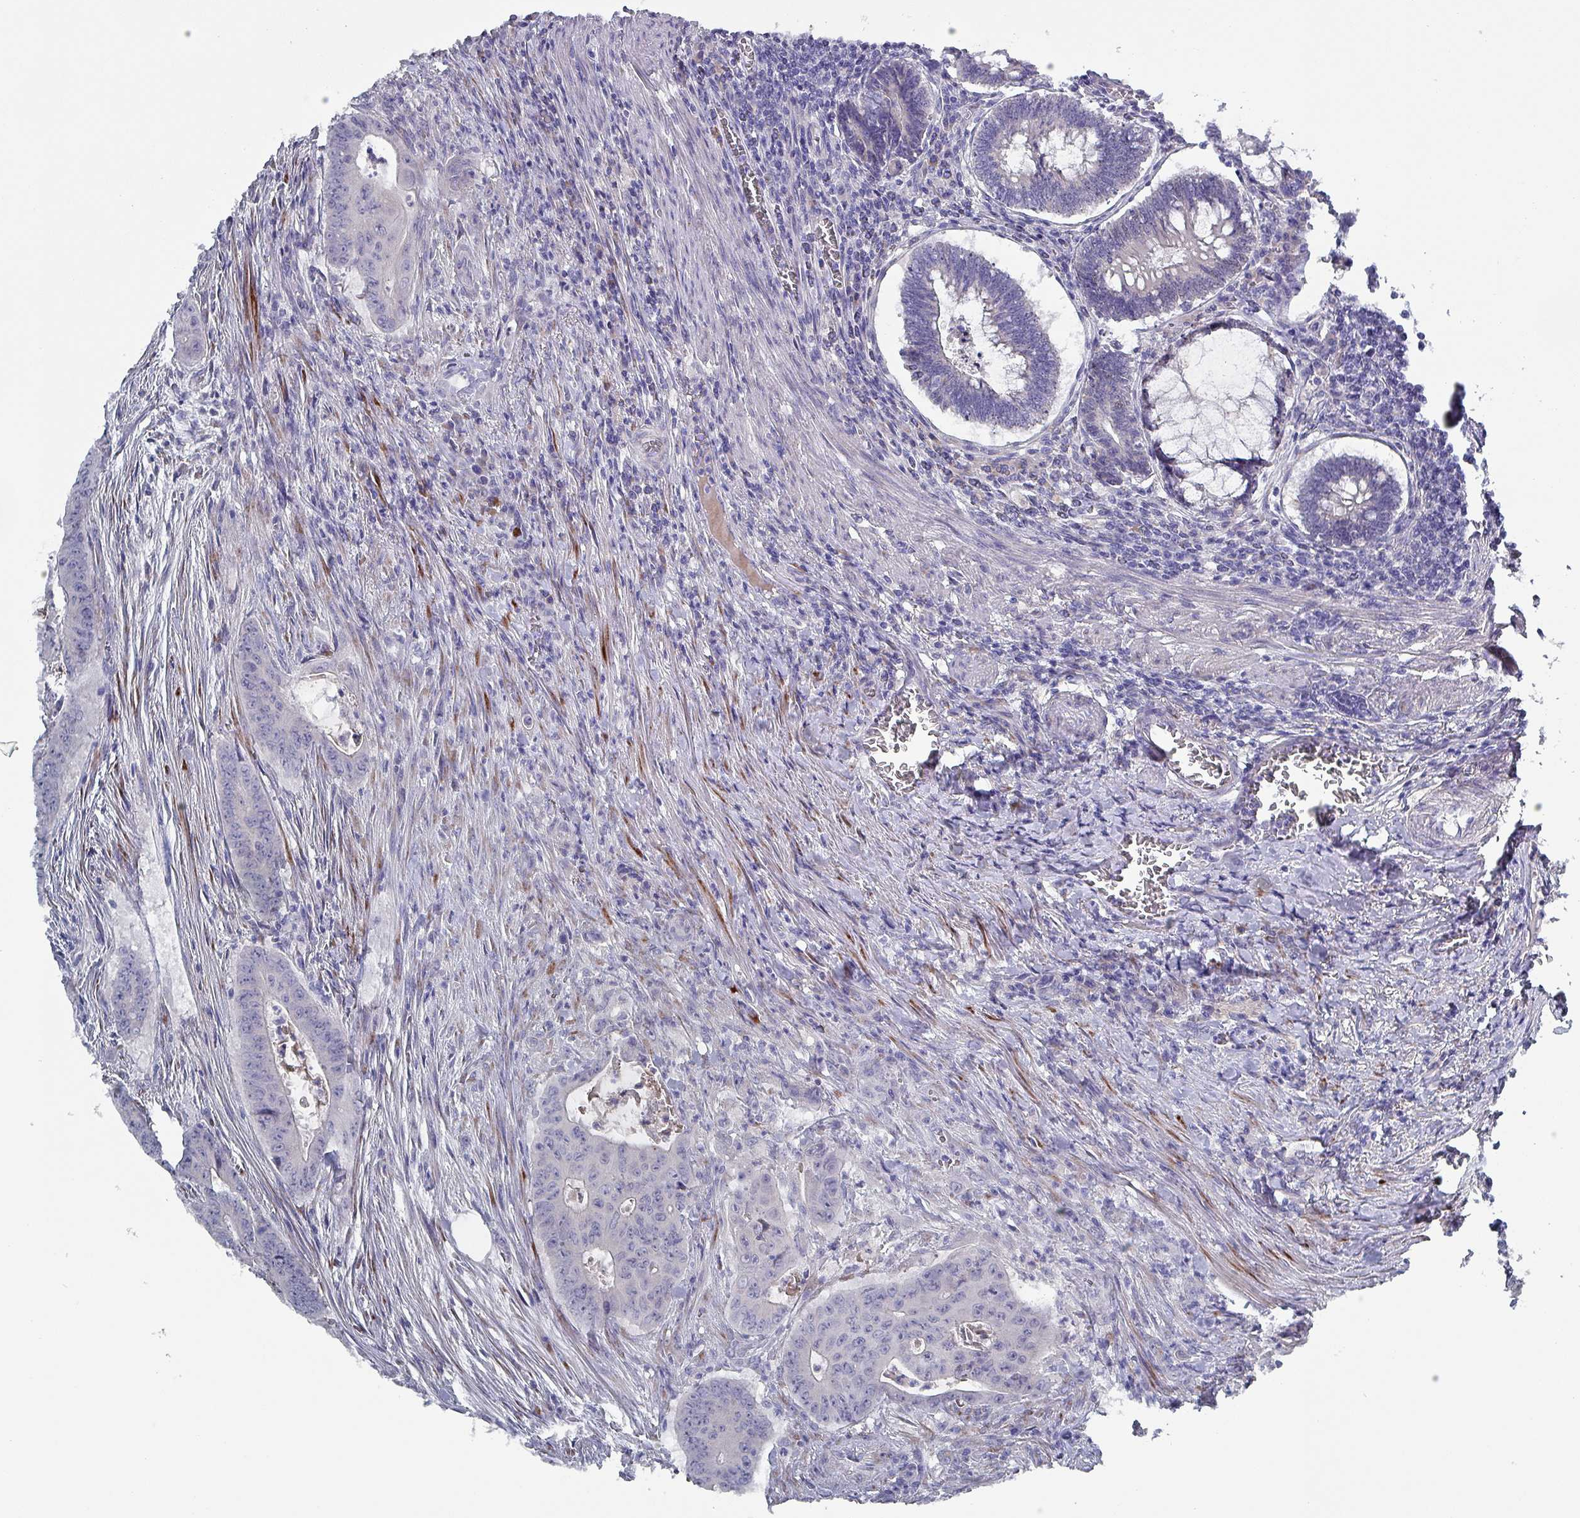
{"staining": {"intensity": "negative", "quantity": "none", "location": "none"}, "tissue": "colorectal cancer", "cell_type": "Tumor cells", "image_type": "cancer", "snomed": [{"axis": "morphology", "description": "Adenocarcinoma, NOS"}, {"axis": "topography", "description": "Rectum"}], "caption": "A high-resolution image shows immunohistochemistry (IHC) staining of colorectal cancer (adenocarcinoma), which displays no significant expression in tumor cells.", "gene": "DRD5", "patient": {"sex": "female", "age": 75}}